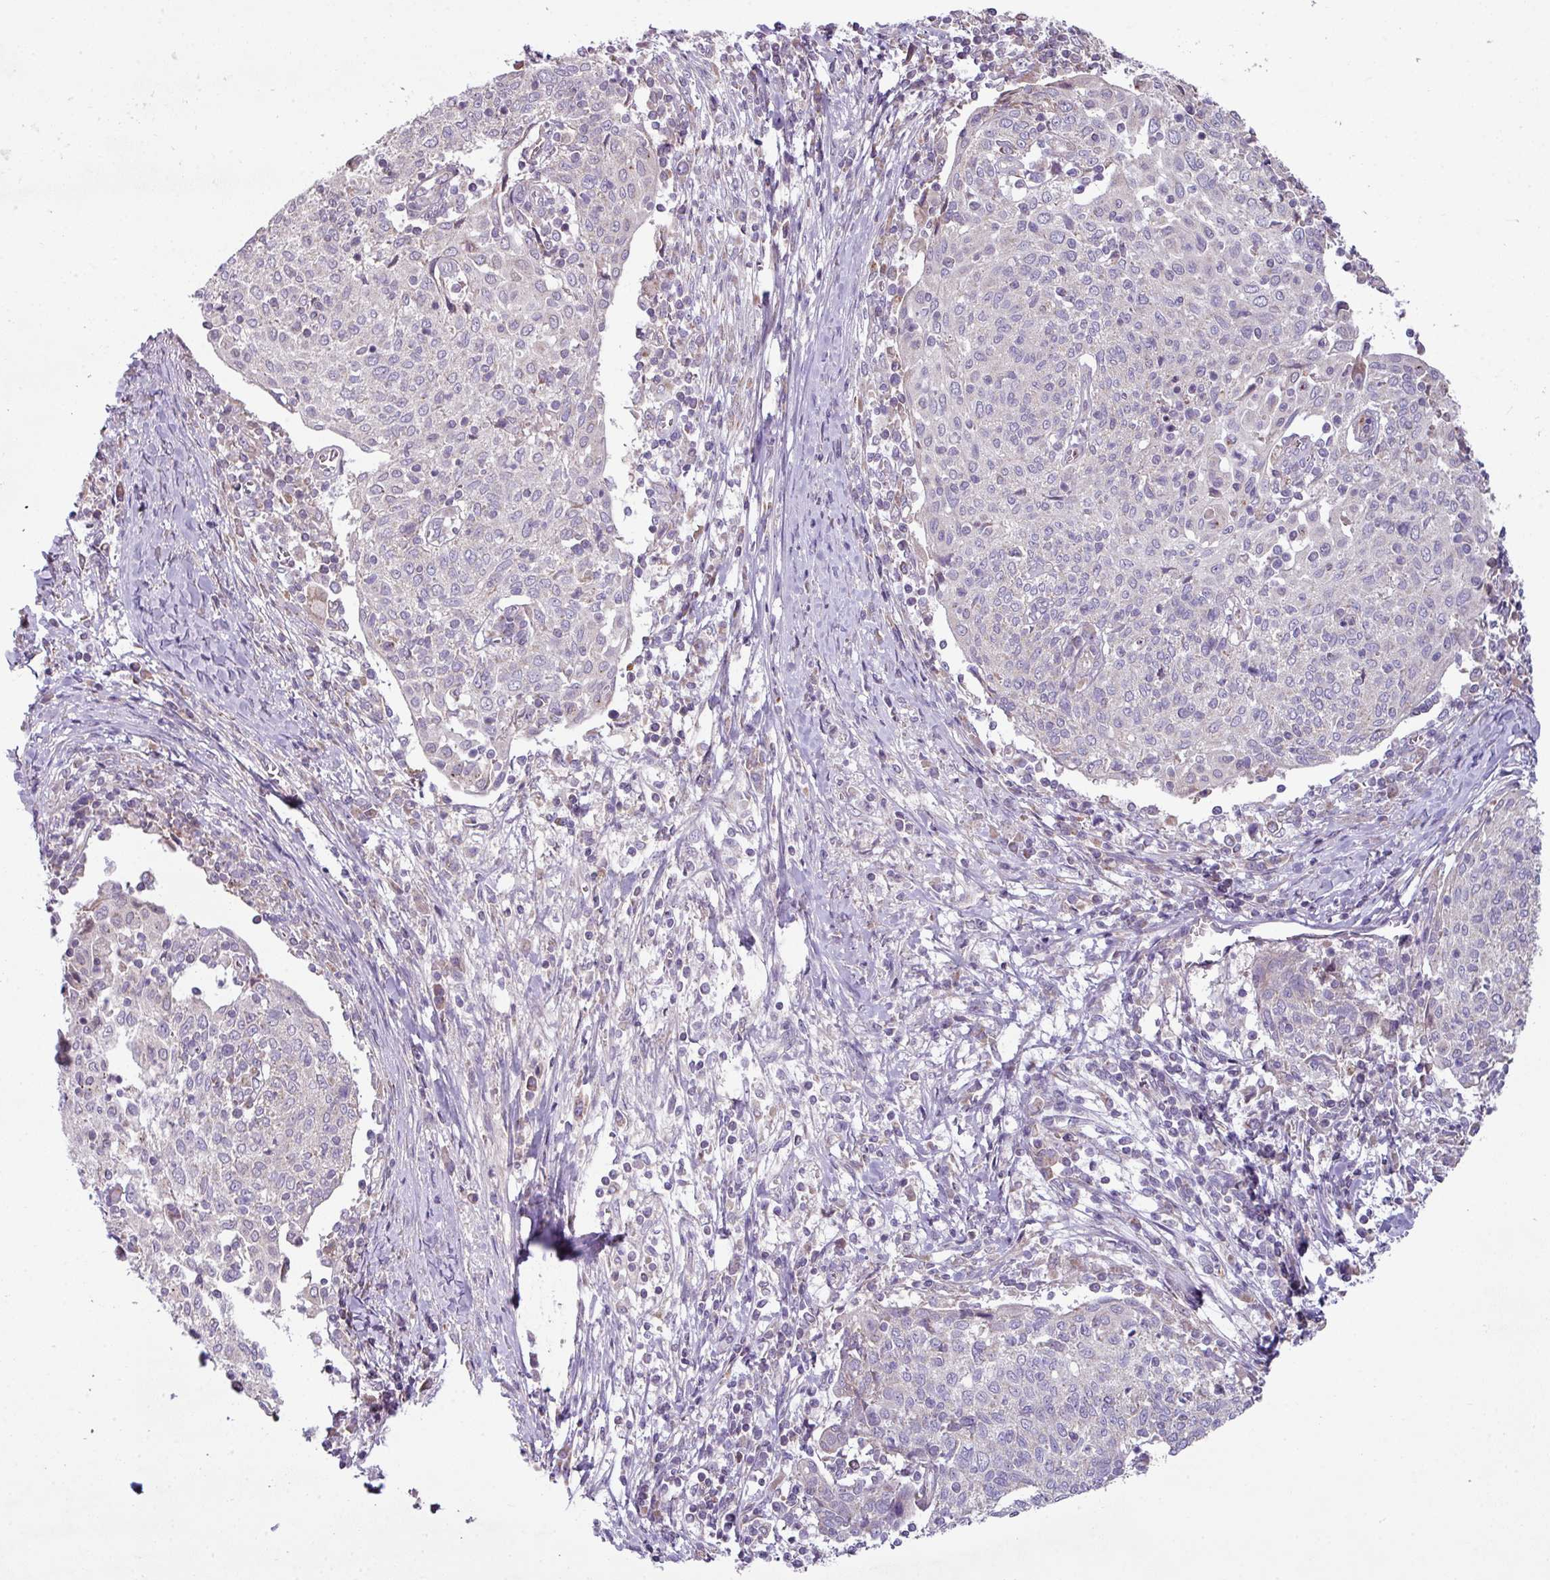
{"staining": {"intensity": "negative", "quantity": "none", "location": "none"}, "tissue": "cervical cancer", "cell_type": "Tumor cells", "image_type": "cancer", "snomed": [{"axis": "morphology", "description": "Squamous cell carcinoma, NOS"}, {"axis": "topography", "description": "Cervix"}], "caption": "A micrograph of cervical cancer (squamous cell carcinoma) stained for a protein shows no brown staining in tumor cells.", "gene": "LRRC9", "patient": {"sex": "female", "age": 52}}